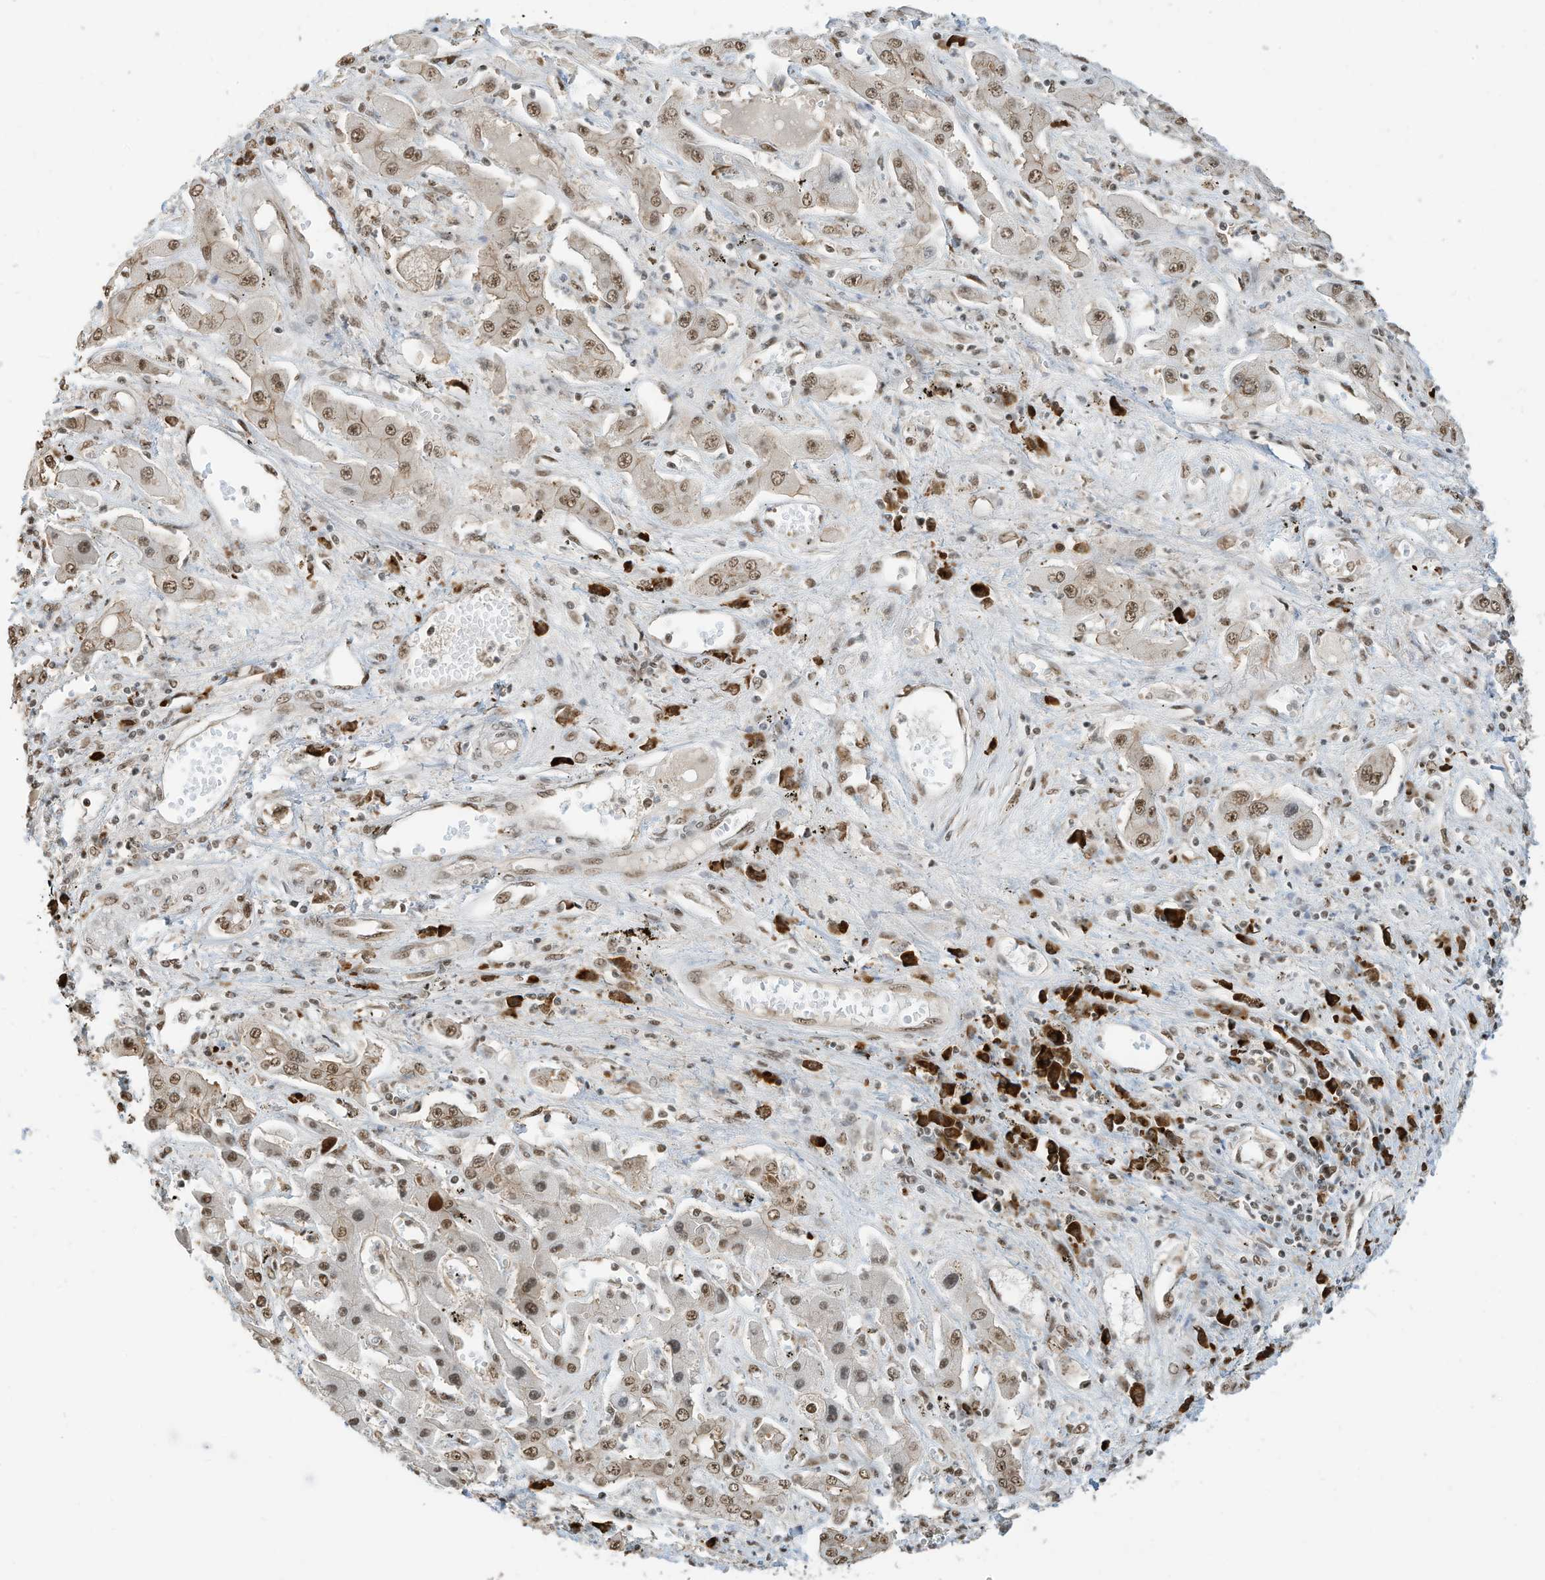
{"staining": {"intensity": "weak", "quantity": ">75%", "location": "nuclear"}, "tissue": "liver cancer", "cell_type": "Tumor cells", "image_type": "cancer", "snomed": [{"axis": "morphology", "description": "Cholangiocarcinoma"}, {"axis": "topography", "description": "Liver"}], "caption": "Brown immunohistochemical staining in human liver cholangiocarcinoma displays weak nuclear staining in approximately >75% of tumor cells.", "gene": "ZNF195", "patient": {"sex": "male", "age": 67}}